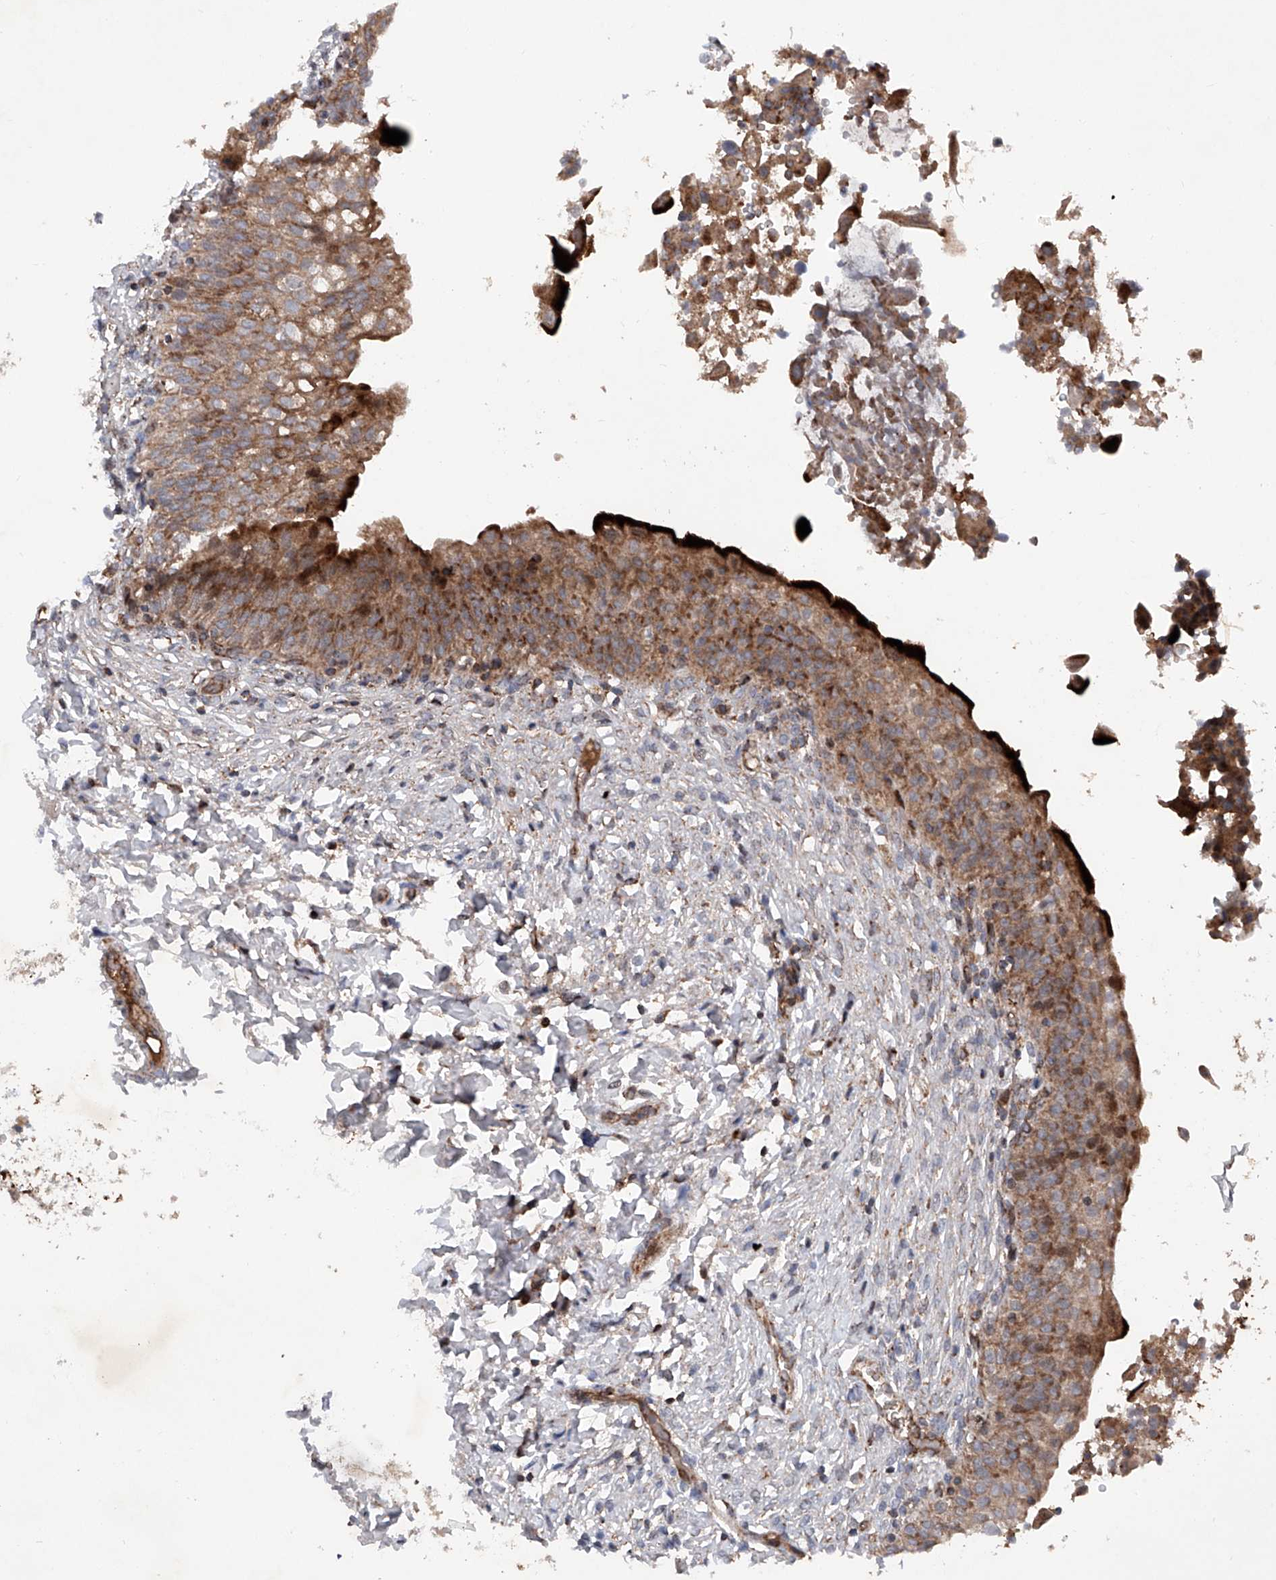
{"staining": {"intensity": "strong", "quantity": ">75%", "location": "cytoplasmic/membranous"}, "tissue": "urinary bladder", "cell_type": "Urothelial cells", "image_type": "normal", "snomed": [{"axis": "morphology", "description": "Normal tissue, NOS"}, {"axis": "topography", "description": "Urinary bladder"}], "caption": "Urothelial cells show high levels of strong cytoplasmic/membranous staining in about >75% of cells in normal human urinary bladder.", "gene": "DAD1", "patient": {"sex": "male", "age": 55}}